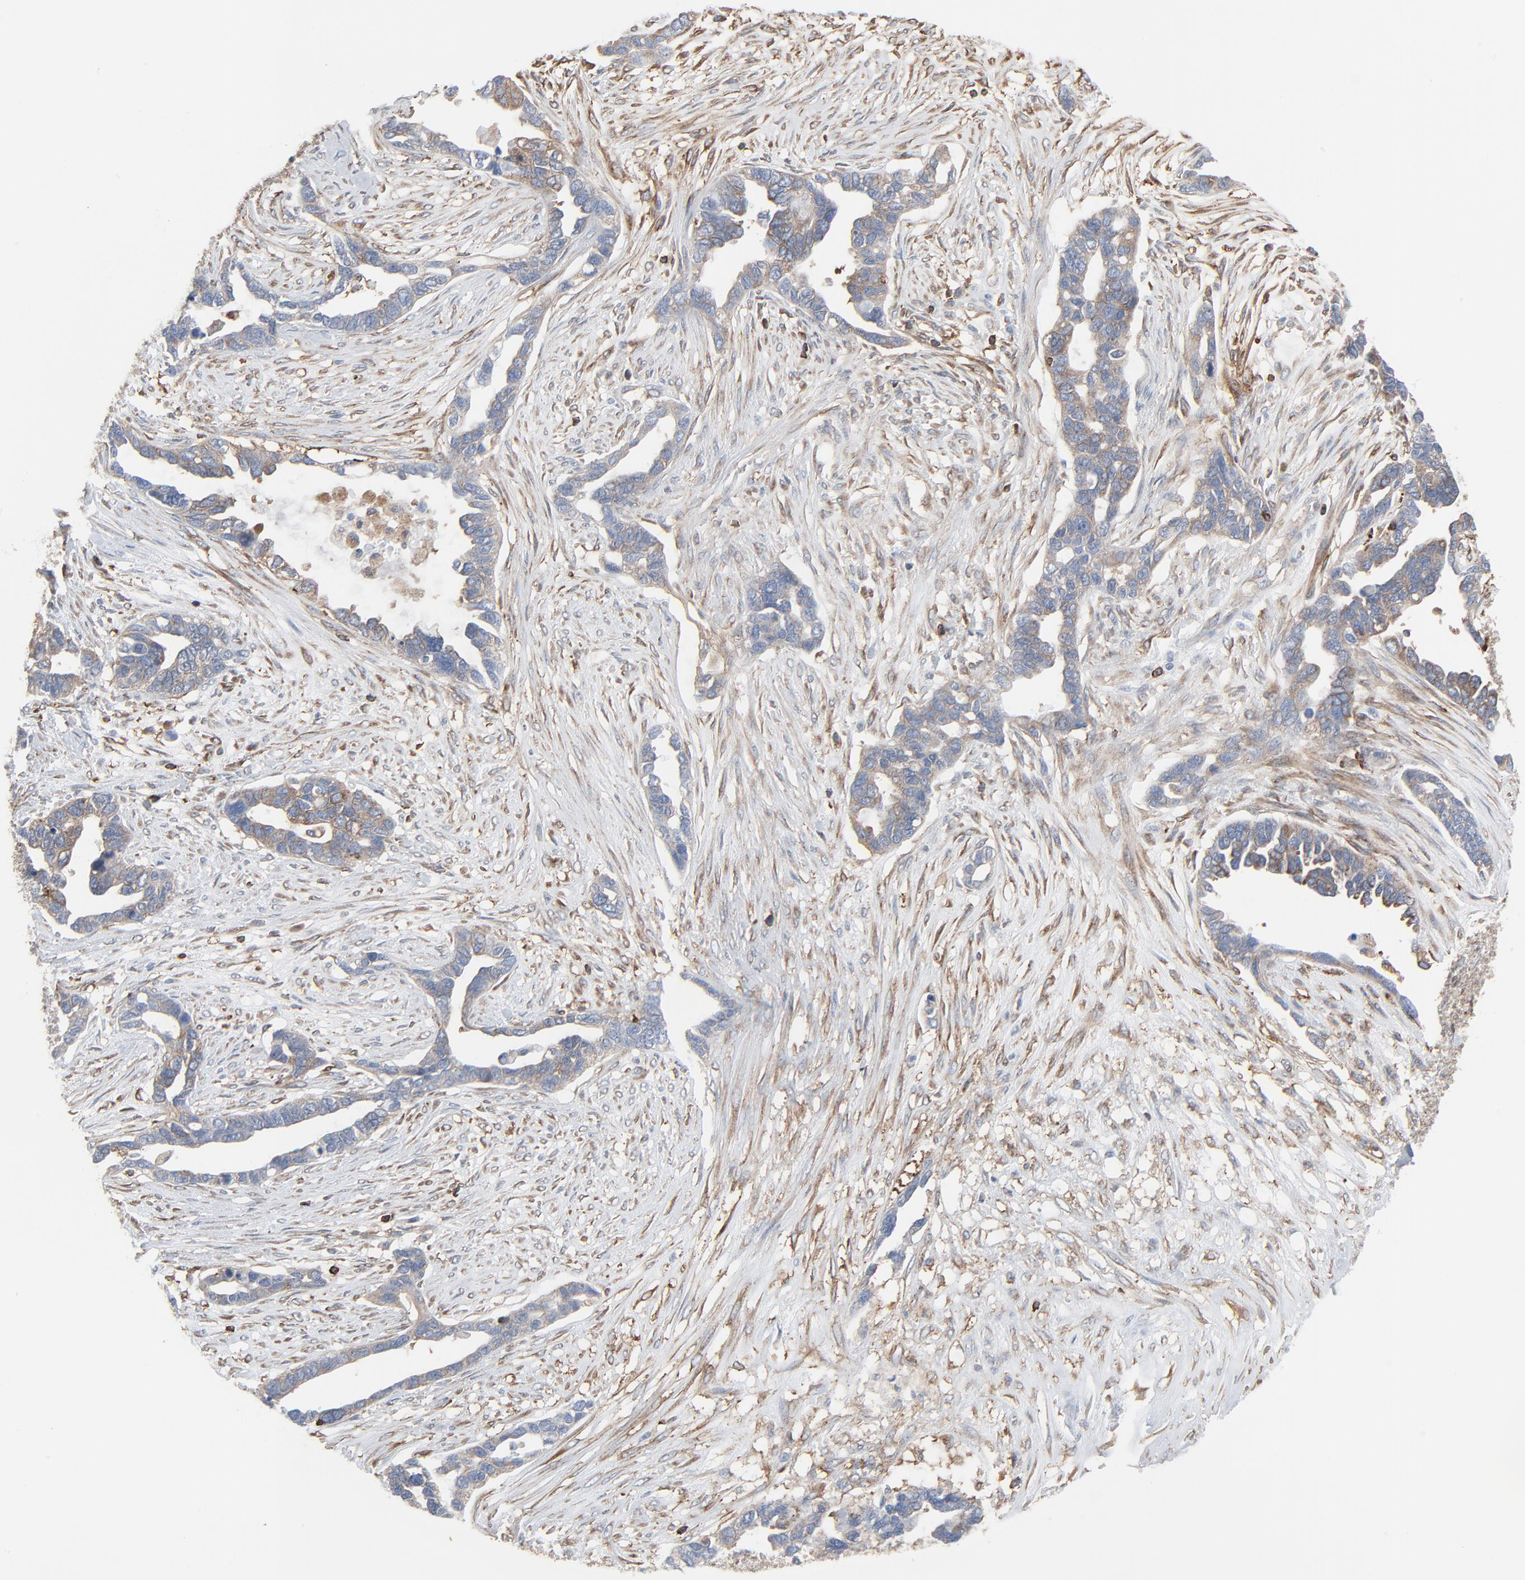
{"staining": {"intensity": "weak", "quantity": "25%-75%", "location": "cytoplasmic/membranous"}, "tissue": "ovarian cancer", "cell_type": "Tumor cells", "image_type": "cancer", "snomed": [{"axis": "morphology", "description": "Cystadenocarcinoma, serous, NOS"}, {"axis": "topography", "description": "Ovary"}], "caption": "High-magnification brightfield microscopy of serous cystadenocarcinoma (ovarian) stained with DAB (3,3'-diaminobenzidine) (brown) and counterstained with hematoxylin (blue). tumor cells exhibit weak cytoplasmic/membranous positivity is appreciated in approximately25%-75% of cells.", "gene": "OPTN", "patient": {"sex": "female", "age": 54}}